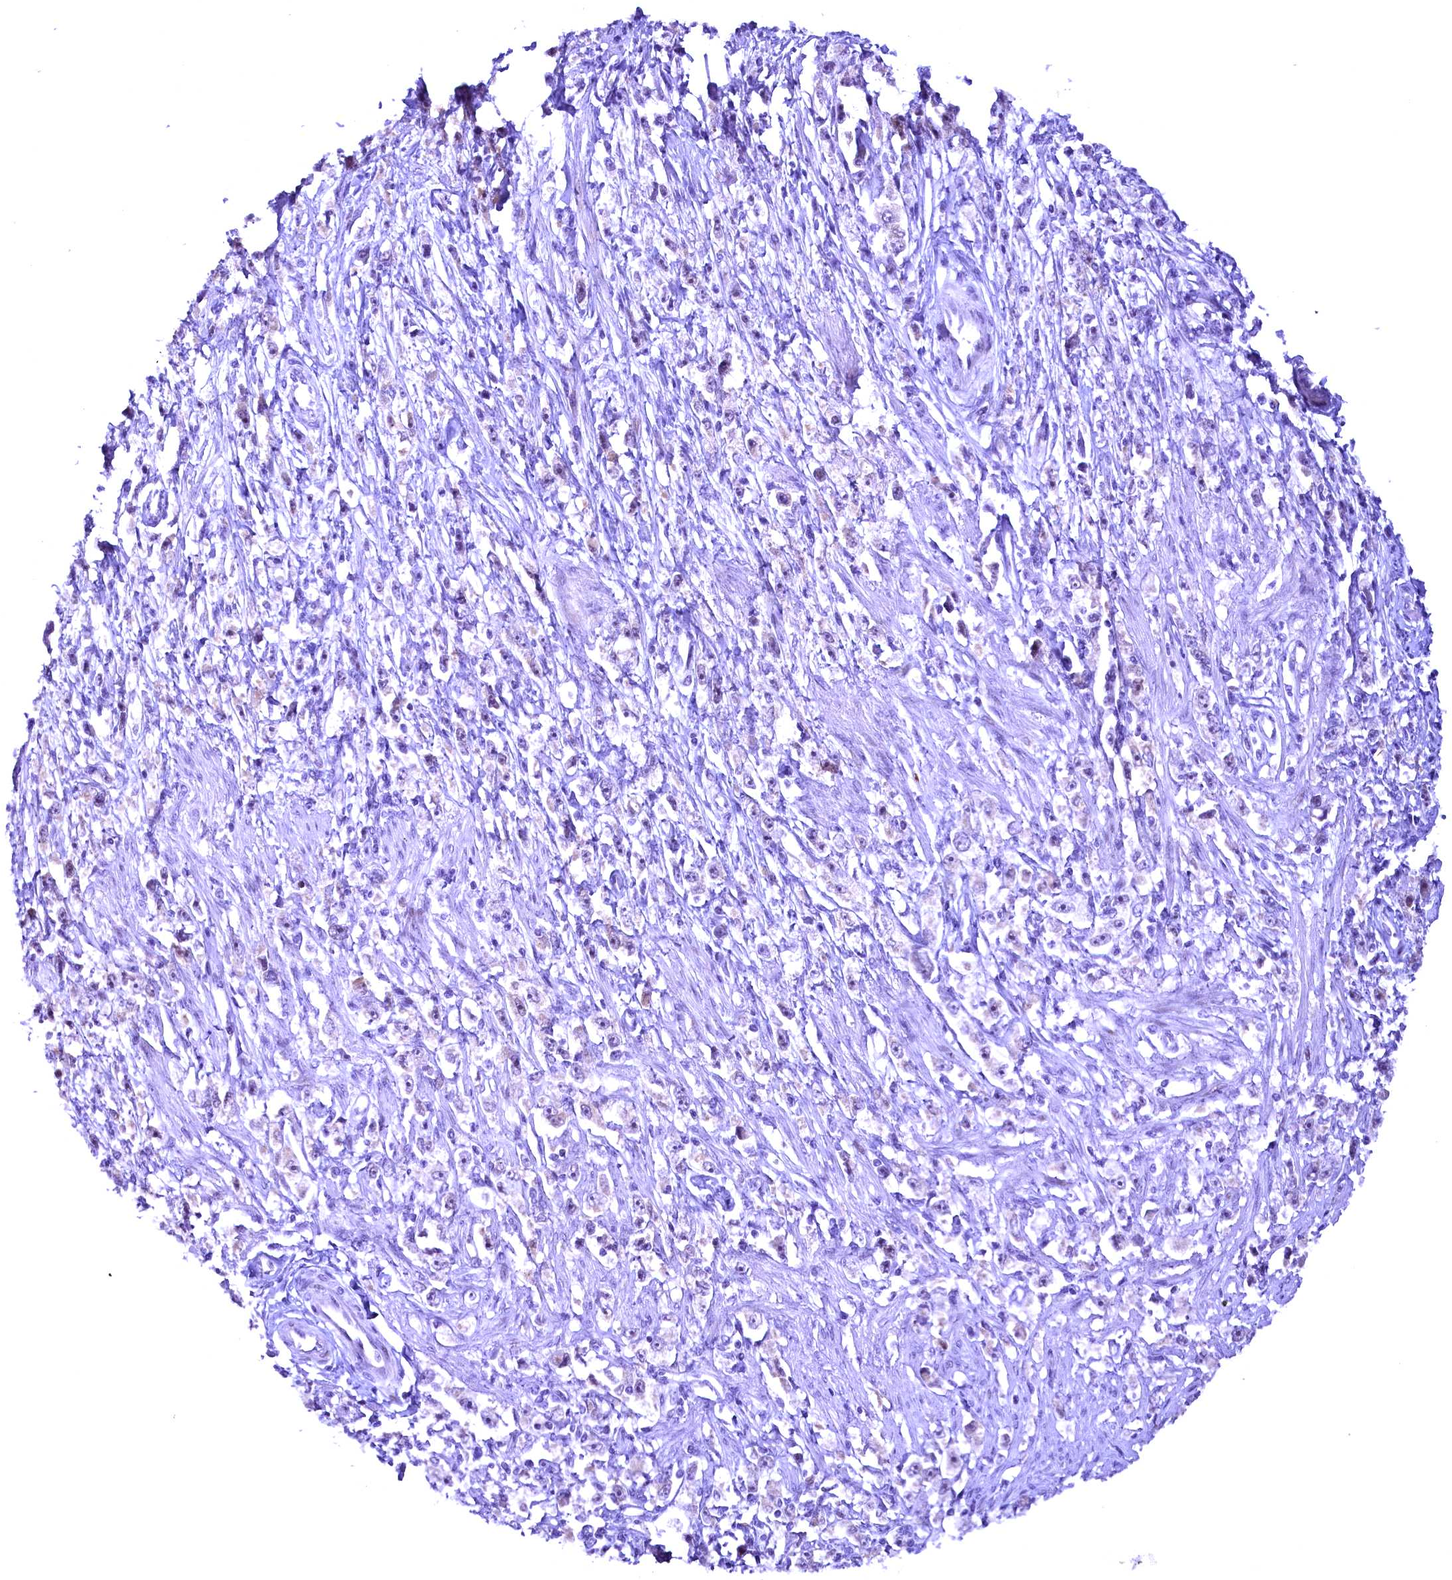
{"staining": {"intensity": "negative", "quantity": "none", "location": "none"}, "tissue": "stomach cancer", "cell_type": "Tumor cells", "image_type": "cancer", "snomed": [{"axis": "morphology", "description": "Adenocarcinoma, NOS"}, {"axis": "topography", "description": "Stomach"}], "caption": "Immunohistochemistry (IHC) of human adenocarcinoma (stomach) reveals no positivity in tumor cells.", "gene": "CCDC106", "patient": {"sex": "female", "age": 59}}